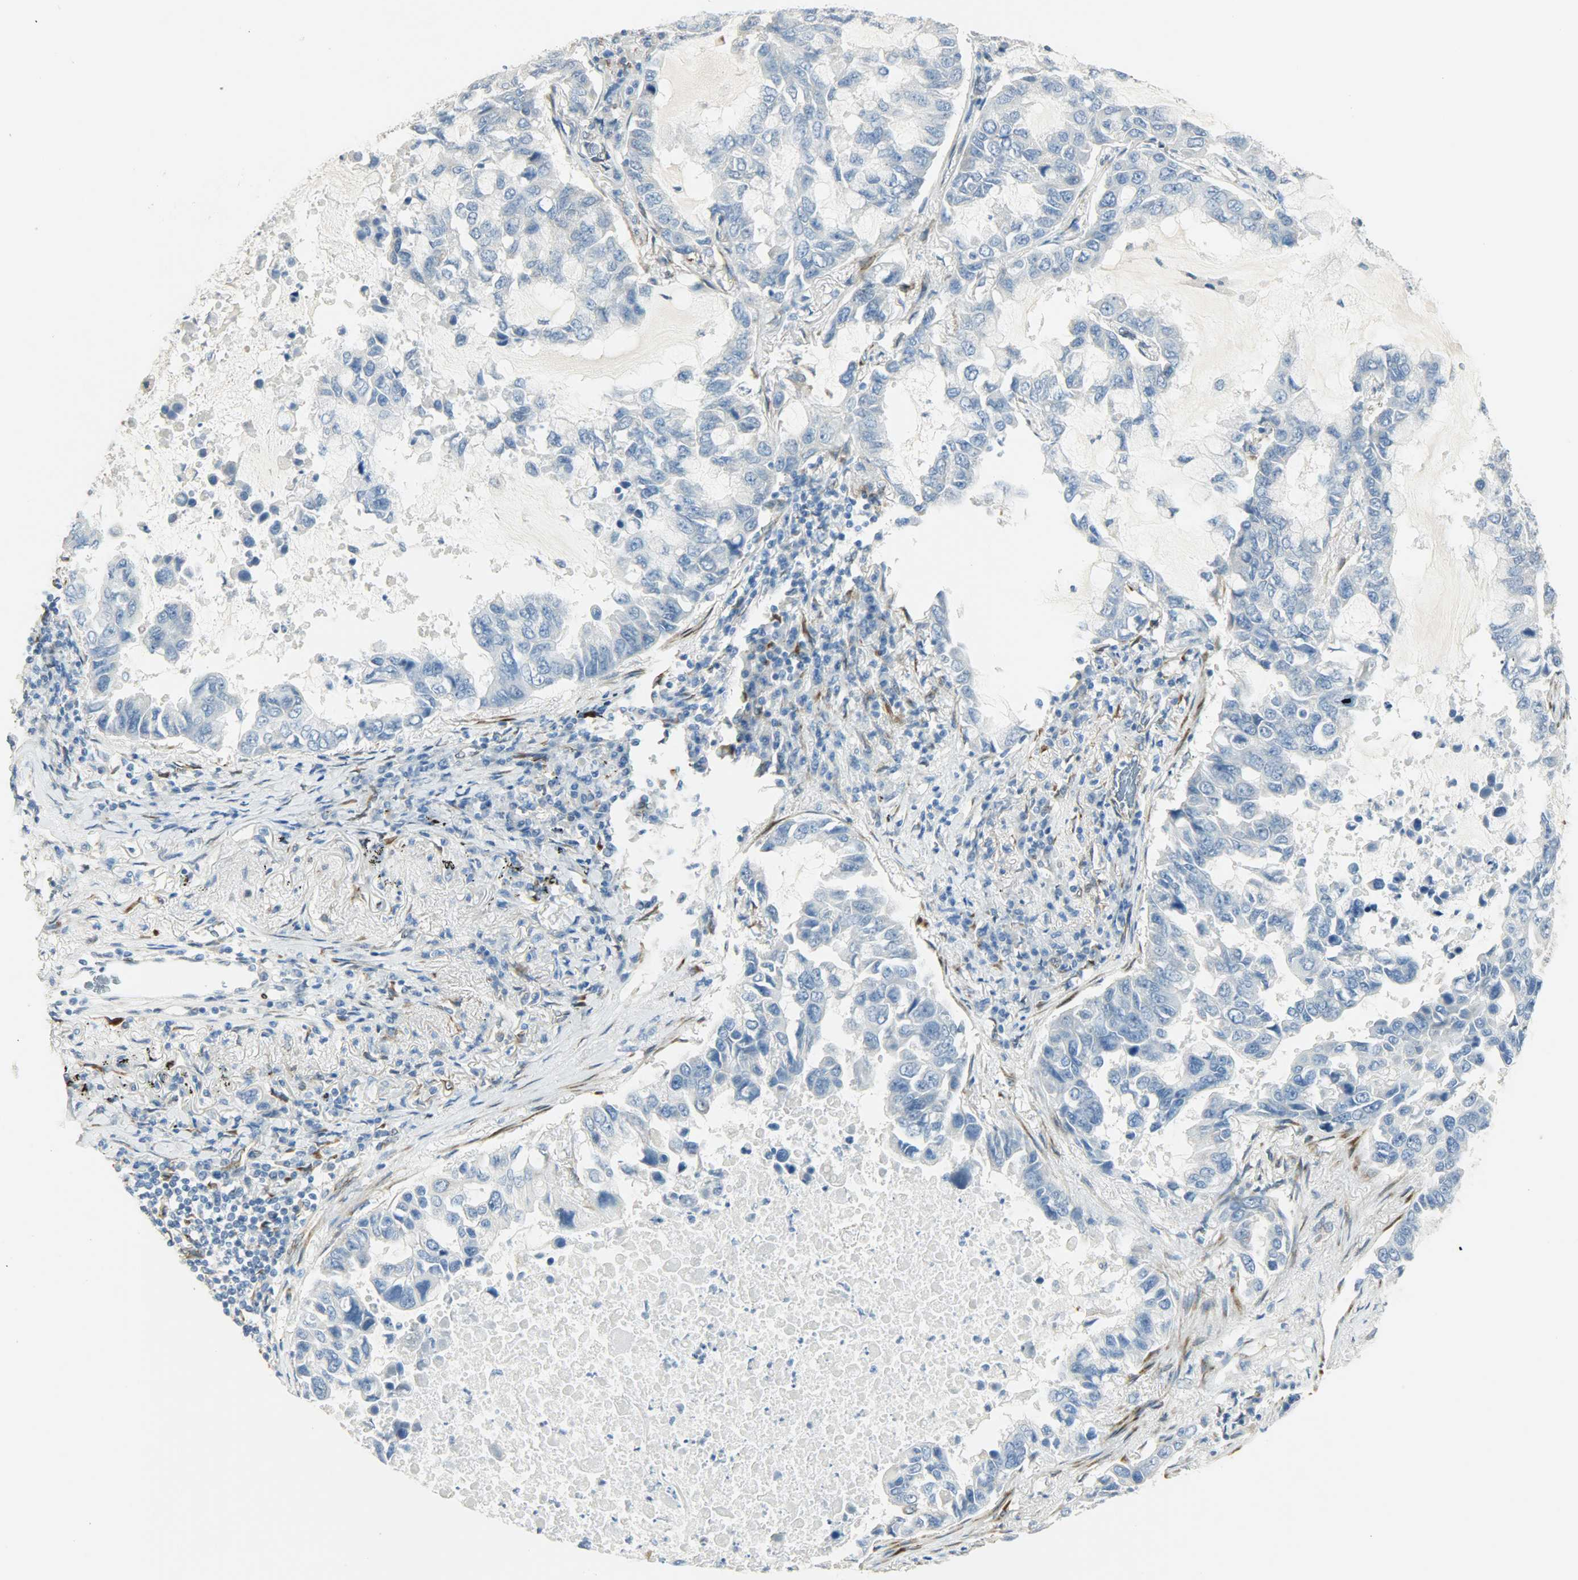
{"staining": {"intensity": "negative", "quantity": "none", "location": "none"}, "tissue": "lung cancer", "cell_type": "Tumor cells", "image_type": "cancer", "snomed": [{"axis": "morphology", "description": "Adenocarcinoma, NOS"}, {"axis": "topography", "description": "Lung"}], "caption": "High power microscopy histopathology image of an immunohistochemistry micrograph of adenocarcinoma (lung), revealing no significant staining in tumor cells.", "gene": "PKD2", "patient": {"sex": "male", "age": 64}}